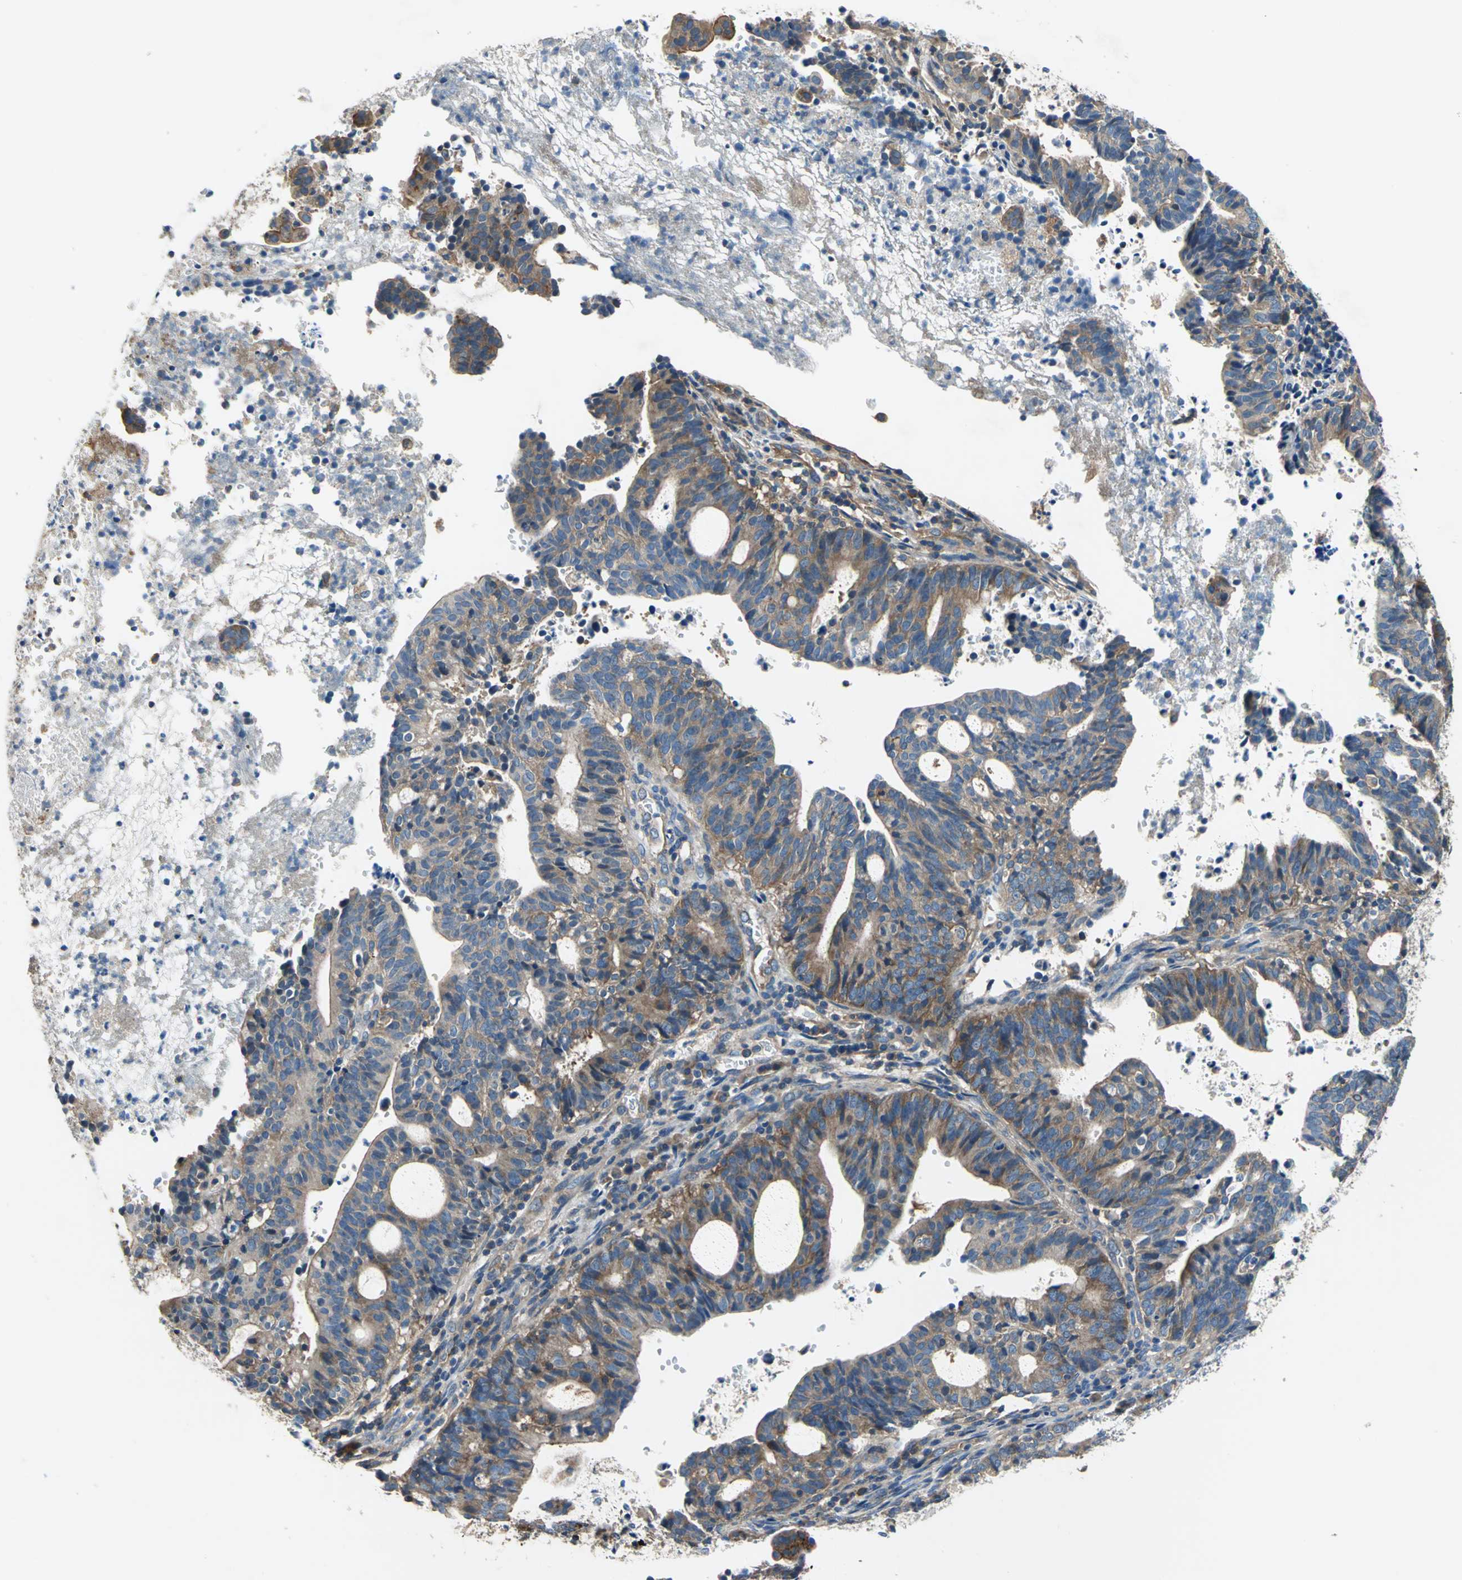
{"staining": {"intensity": "moderate", "quantity": ">75%", "location": "cytoplasmic/membranous"}, "tissue": "endometrial cancer", "cell_type": "Tumor cells", "image_type": "cancer", "snomed": [{"axis": "morphology", "description": "Adenocarcinoma, NOS"}, {"axis": "topography", "description": "Uterus"}], "caption": "The photomicrograph demonstrates immunohistochemical staining of endometrial adenocarcinoma. There is moderate cytoplasmic/membranous expression is seen in approximately >75% of tumor cells. (DAB IHC, brown staining for protein, blue staining for nuclei).", "gene": "DDX3Y", "patient": {"sex": "female", "age": 83}}